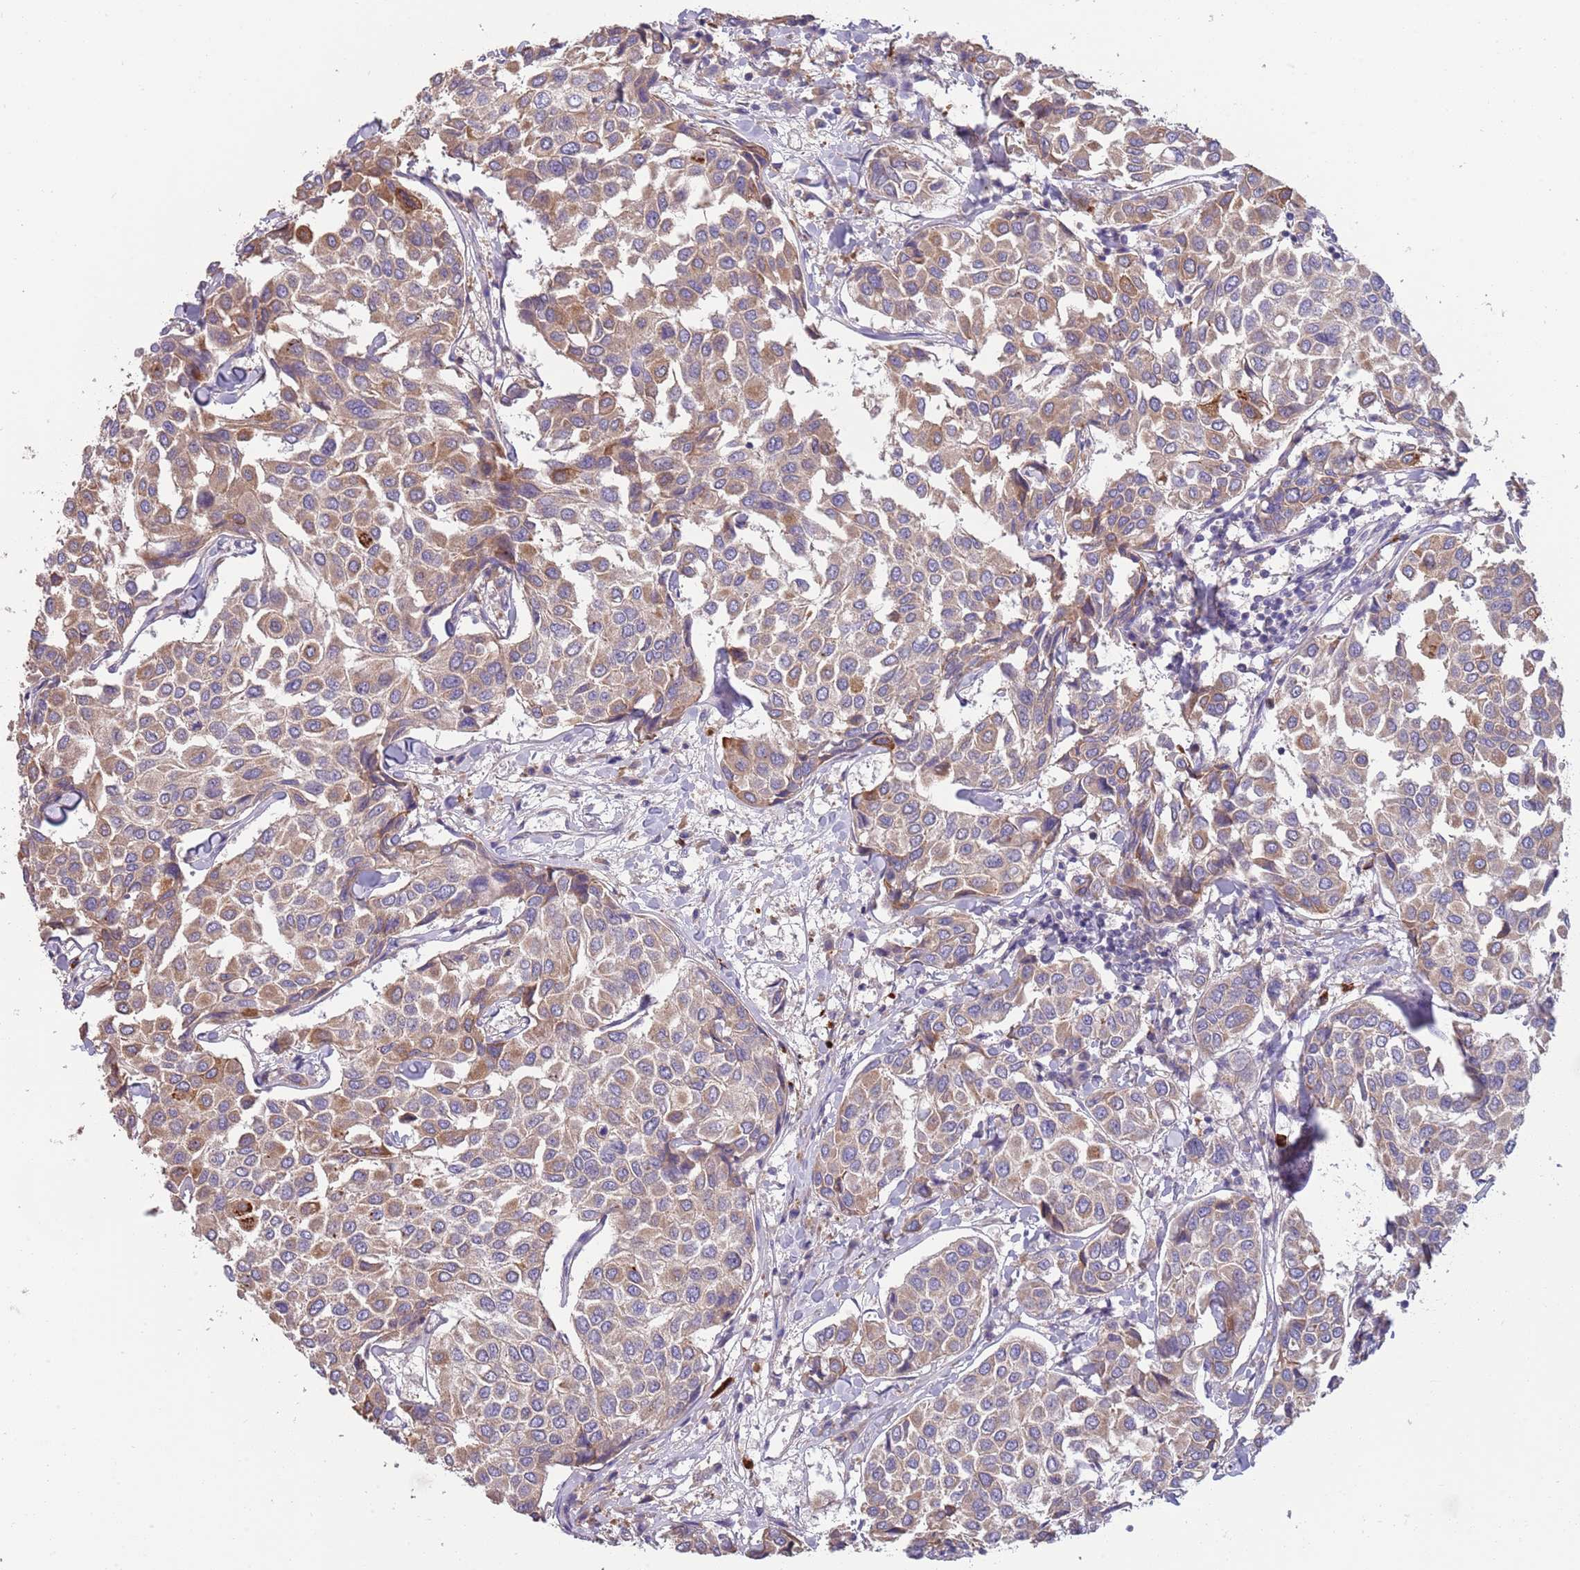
{"staining": {"intensity": "moderate", "quantity": "25%-75%", "location": "cytoplasmic/membranous"}, "tissue": "breast cancer", "cell_type": "Tumor cells", "image_type": "cancer", "snomed": [{"axis": "morphology", "description": "Duct carcinoma"}, {"axis": "topography", "description": "Breast"}], "caption": "Human breast cancer stained for a protein (brown) displays moderate cytoplasmic/membranous positive staining in approximately 25%-75% of tumor cells.", "gene": "SUSD1", "patient": {"sex": "female", "age": 55}}